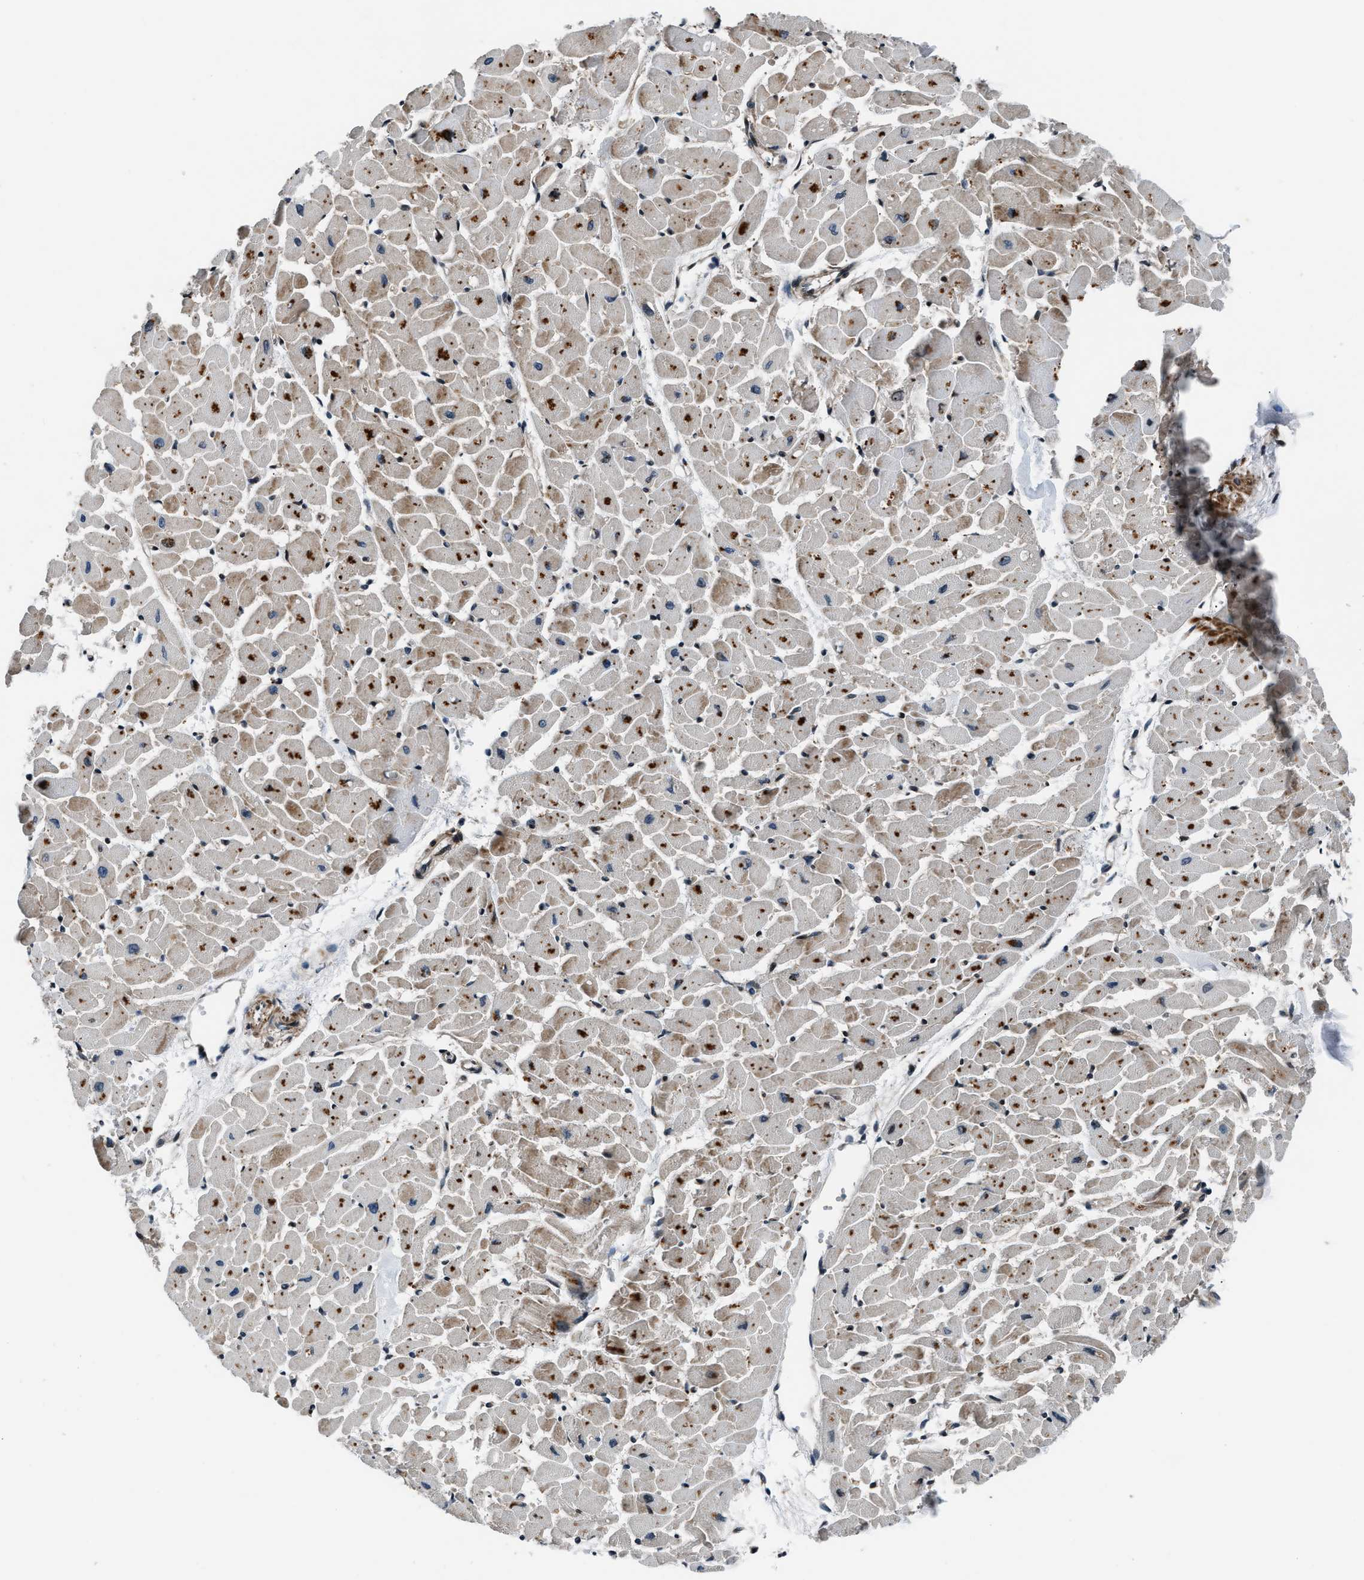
{"staining": {"intensity": "moderate", "quantity": ">75%", "location": "cytoplasmic/membranous"}, "tissue": "heart muscle", "cell_type": "Cardiomyocytes", "image_type": "normal", "snomed": [{"axis": "morphology", "description": "Normal tissue, NOS"}, {"axis": "topography", "description": "Heart"}], "caption": "Heart muscle stained with DAB immunohistochemistry (IHC) exhibits medium levels of moderate cytoplasmic/membranous expression in approximately >75% of cardiomyocytes.", "gene": "DYNC2I1", "patient": {"sex": "female", "age": 19}}